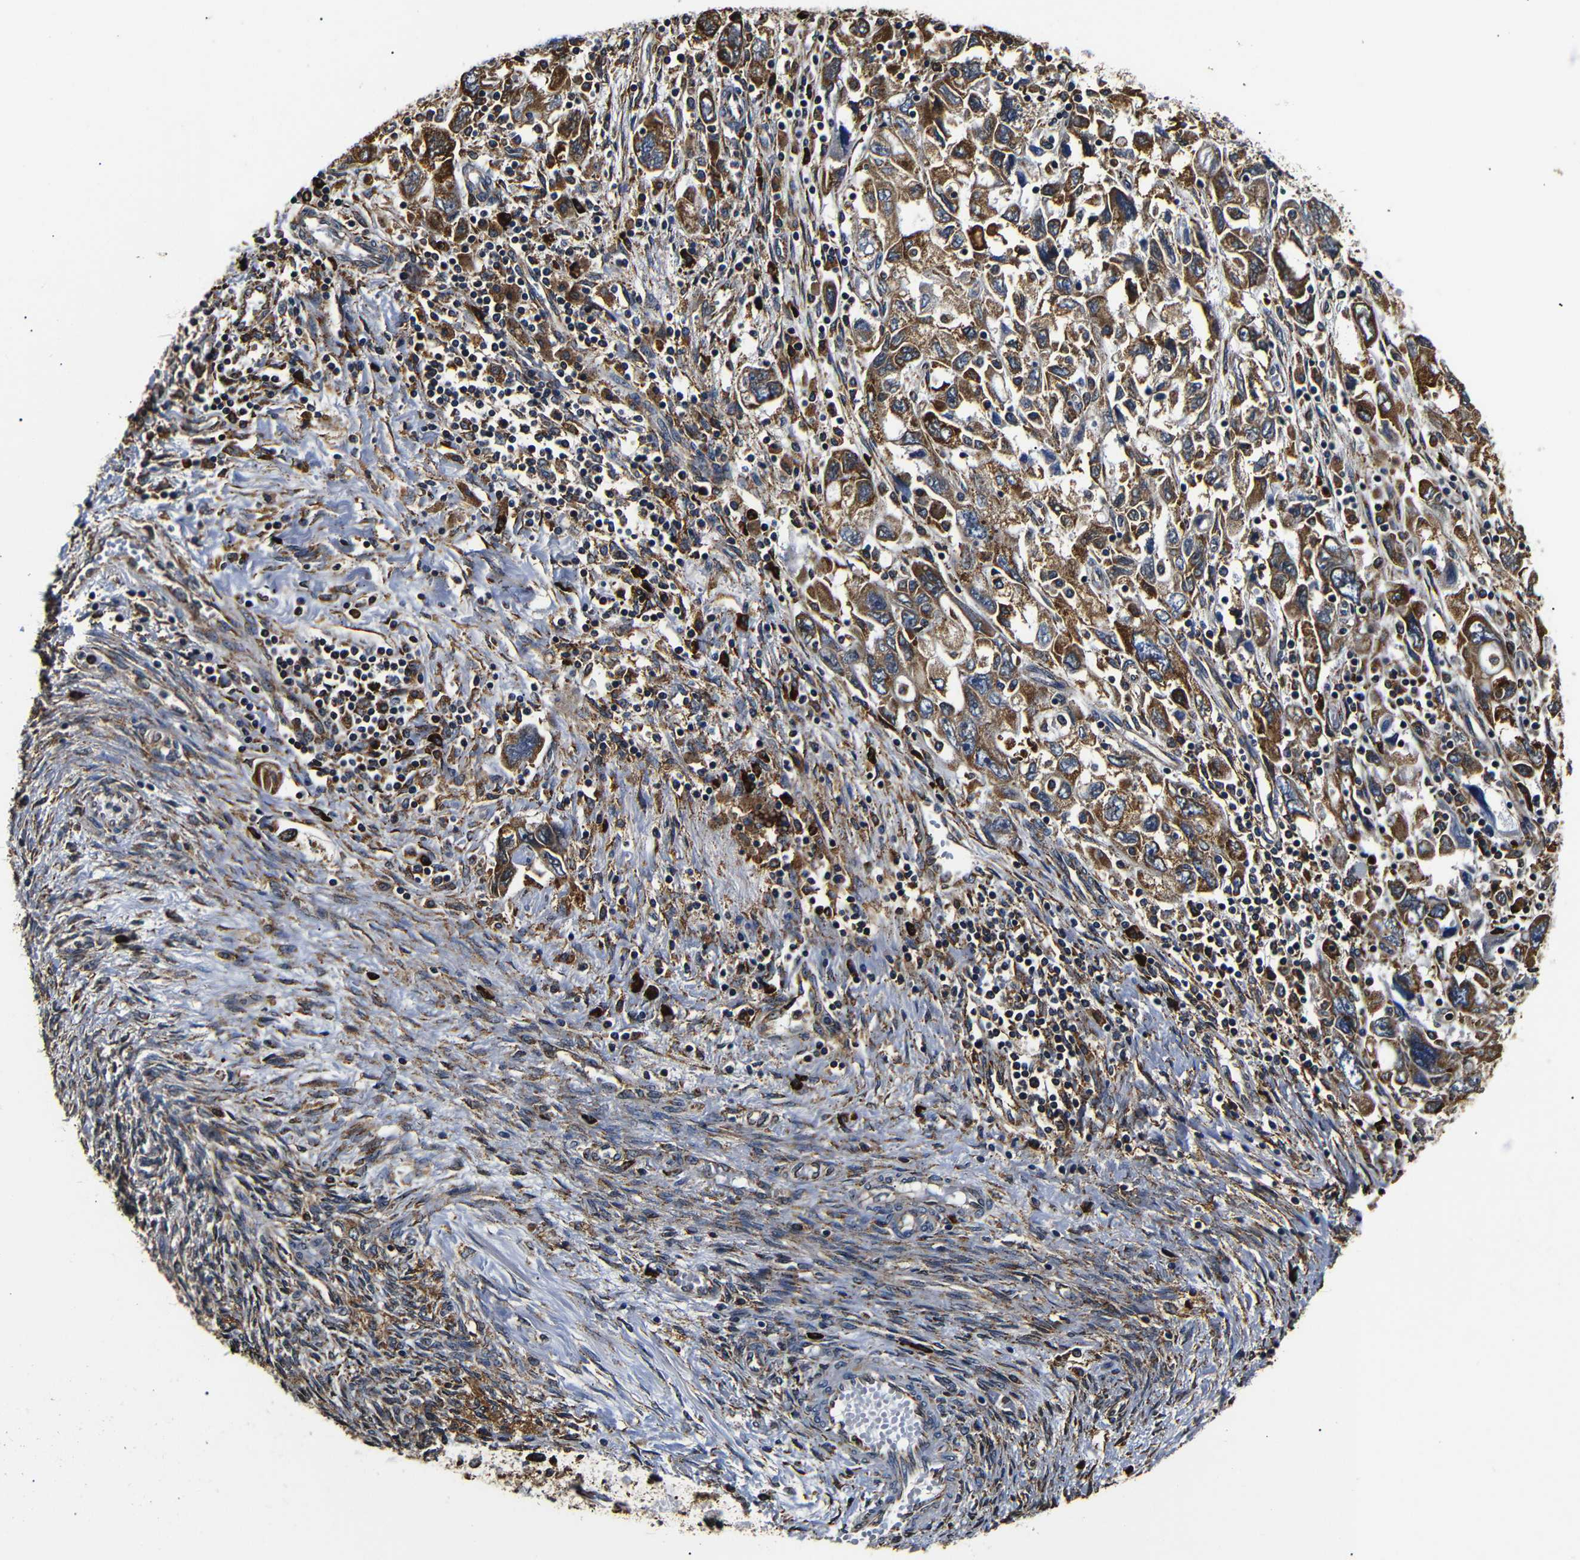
{"staining": {"intensity": "moderate", "quantity": ">75%", "location": "cytoplasmic/membranous"}, "tissue": "ovarian cancer", "cell_type": "Tumor cells", "image_type": "cancer", "snomed": [{"axis": "morphology", "description": "Carcinoma, NOS"}, {"axis": "morphology", "description": "Cystadenocarcinoma, serous, NOS"}, {"axis": "topography", "description": "Ovary"}], "caption": "Approximately >75% of tumor cells in ovarian serous cystadenocarcinoma display moderate cytoplasmic/membranous protein staining as visualized by brown immunohistochemical staining.", "gene": "HHIP", "patient": {"sex": "female", "age": 69}}